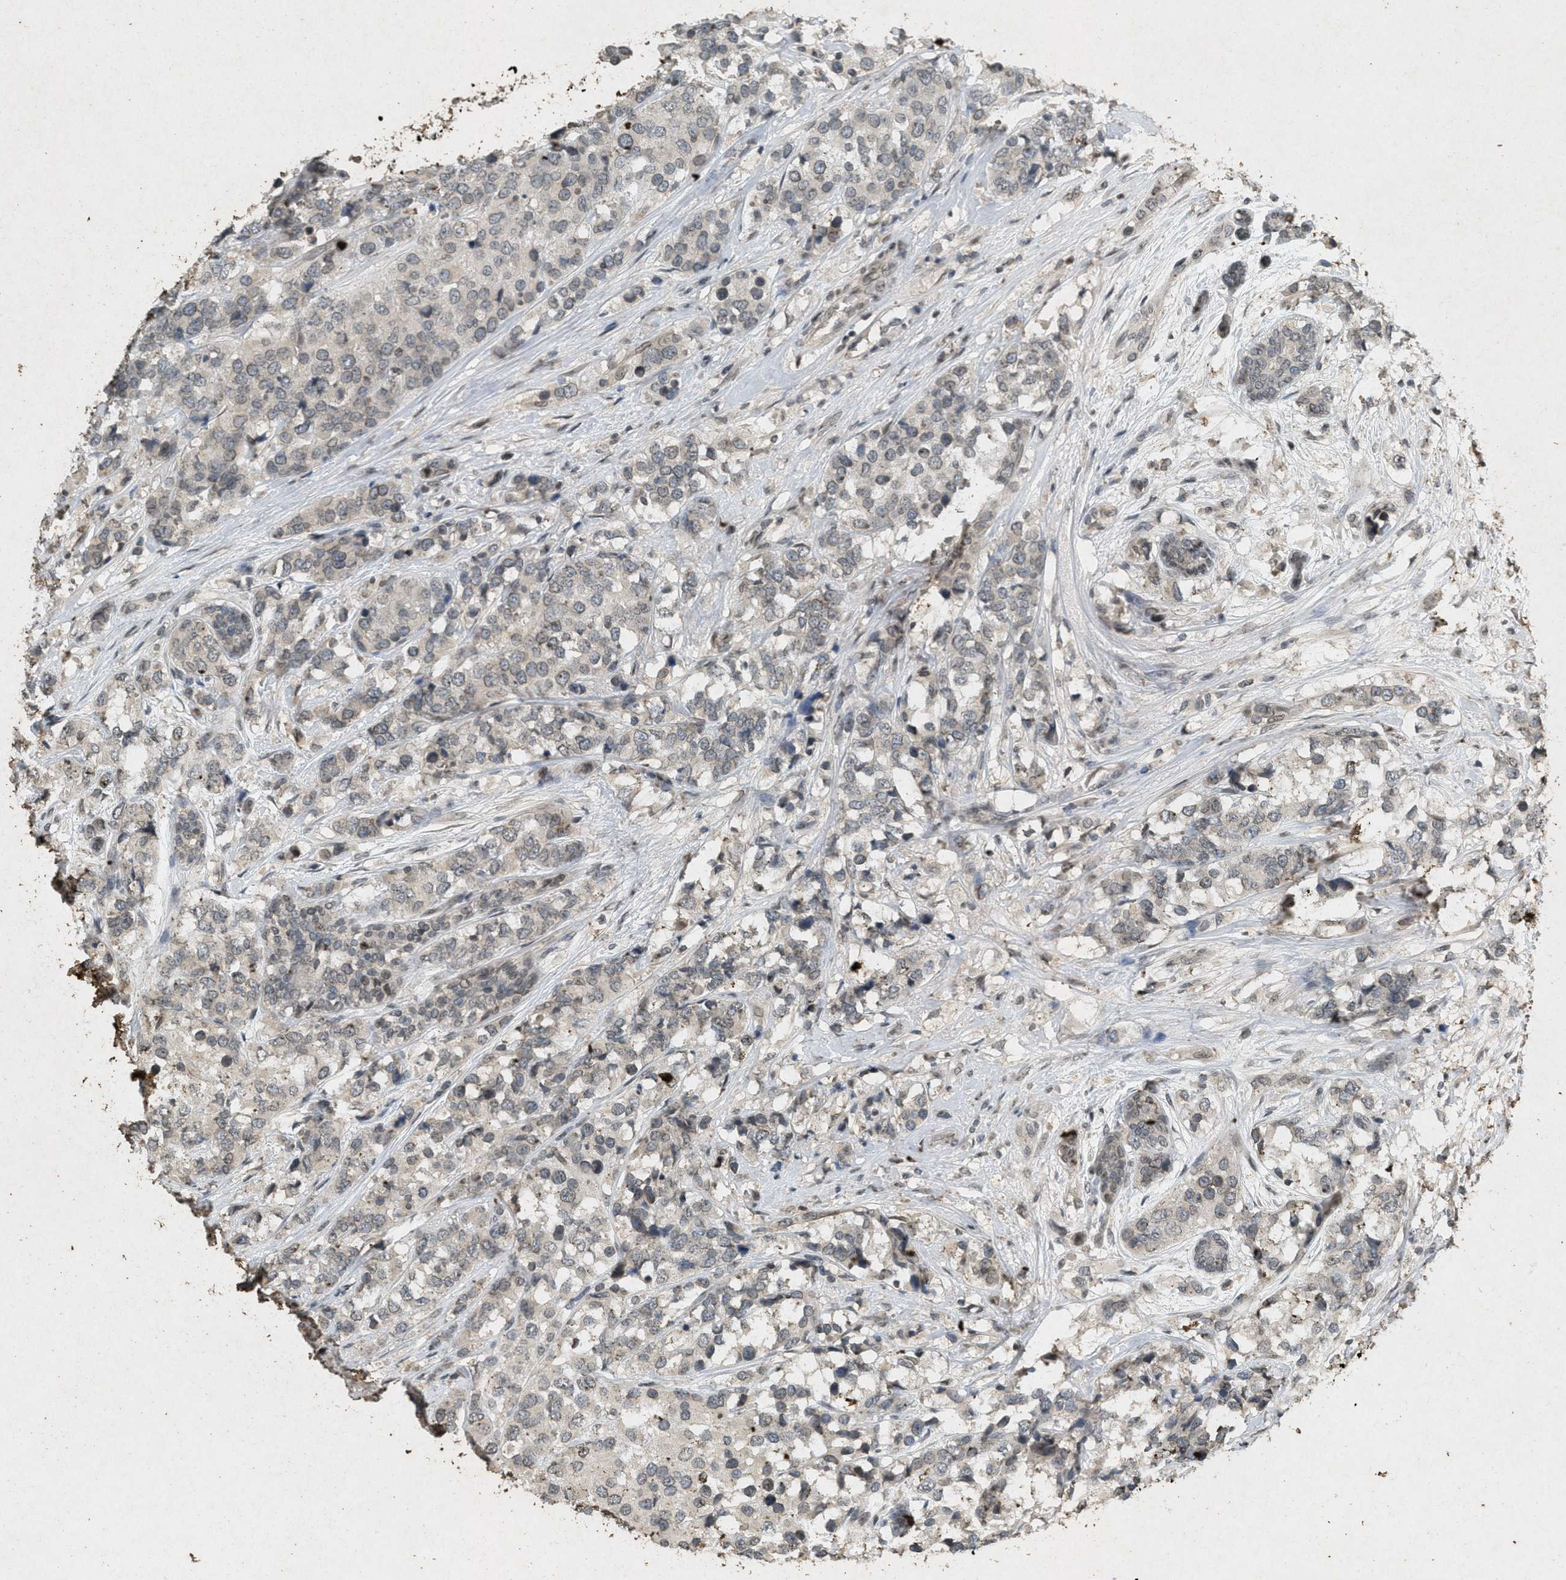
{"staining": {"intensity": "weak", "quantity": "<25%", "location": "cytoplasmic/membranous,nuclear"}, "tissue": "breast cancer", "cell_type": "Tumor cells", "image_type": "cancer", "snomed": [{"axis": "morphology", "description": "Lobular carcinoma"}, {"axis": "topography", "description": "Breast"}], "caption": "This is an immunohistochemistry (IHC) photomicrograph of breast cancer. There is no expression in tumor cells.", "gene": "ABHD6", "patient": {"sex": "female", "age": 59}}